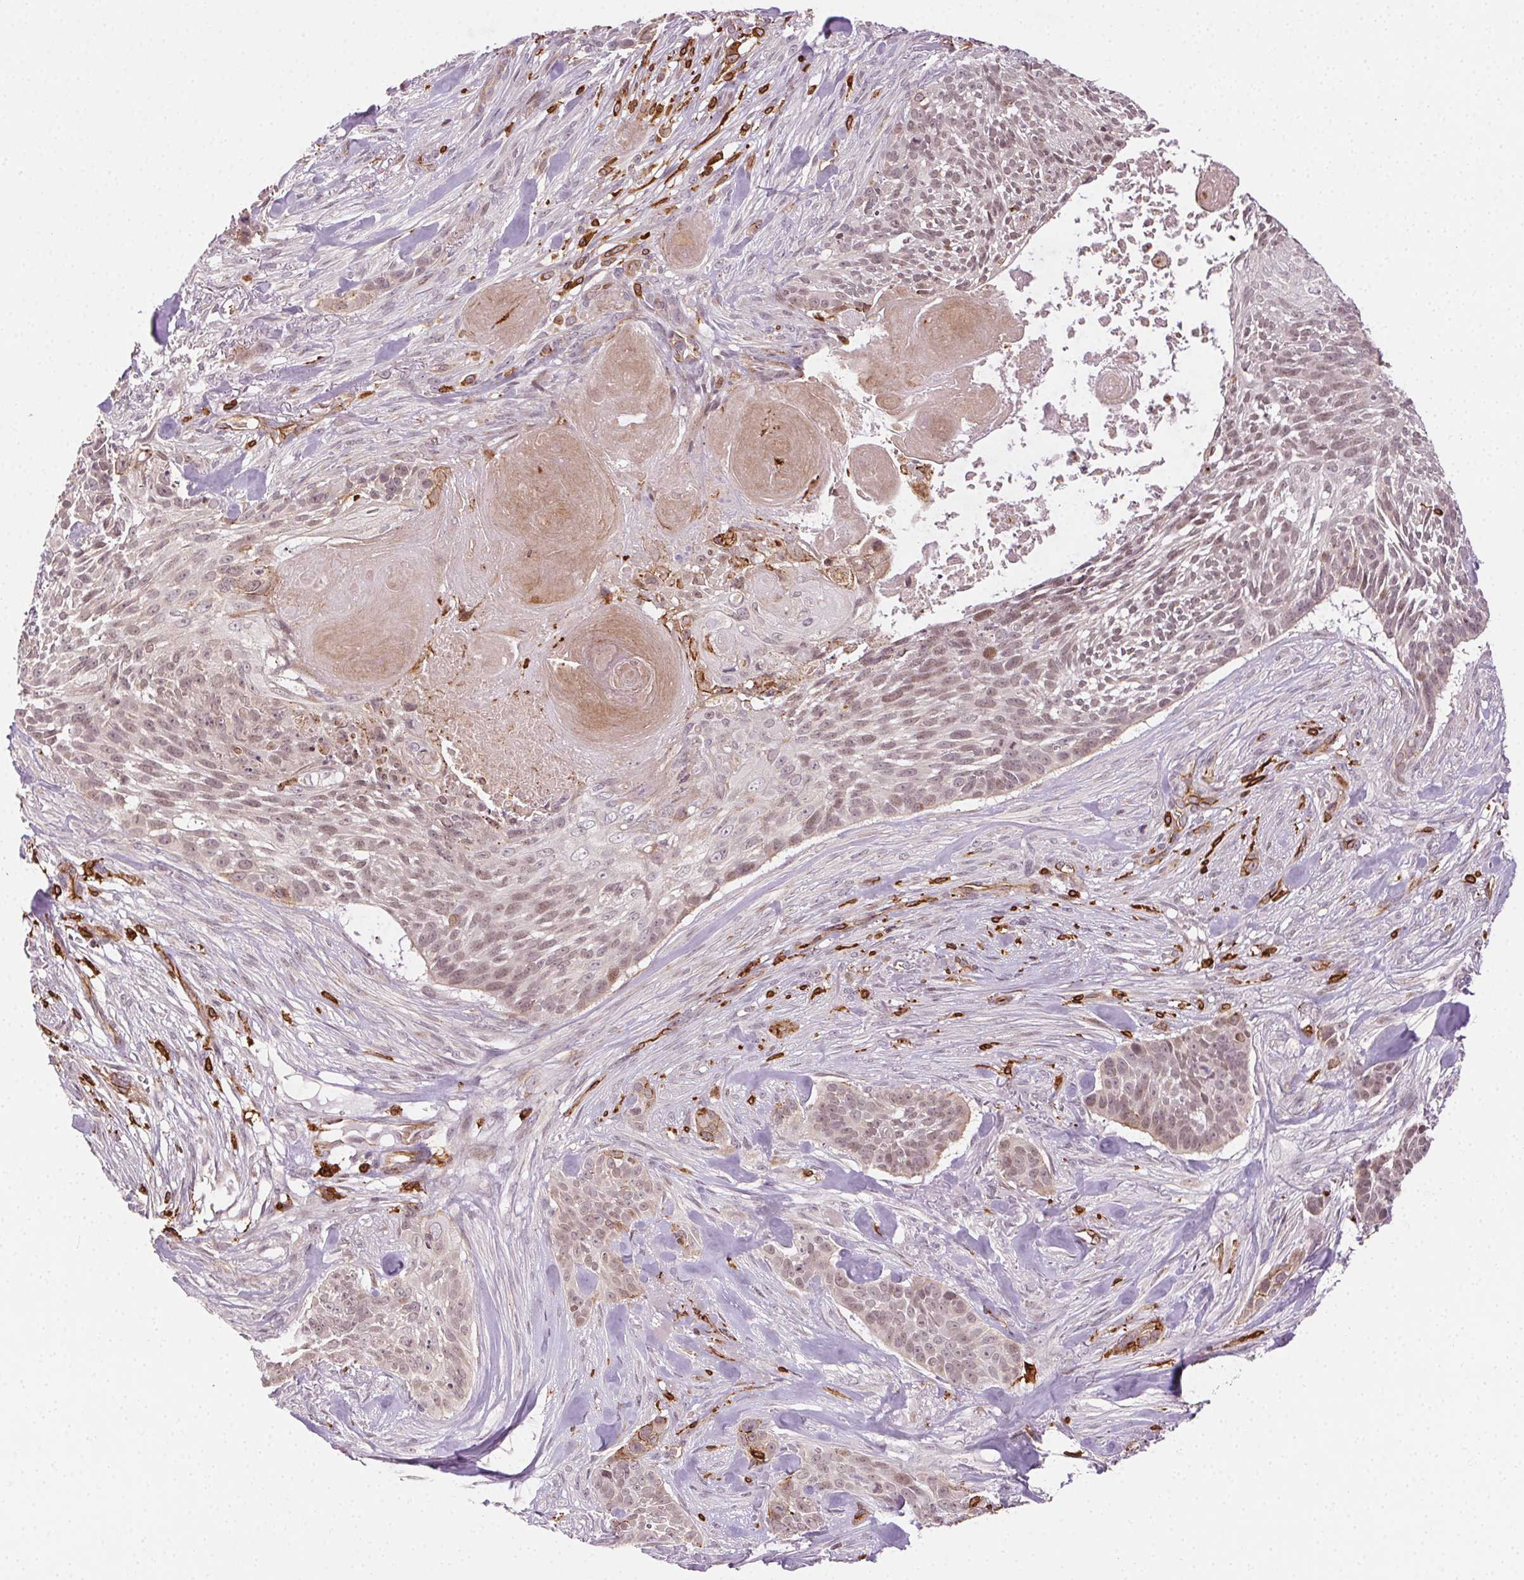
{"staining": {"intensity": "weak", "quantity": "25%-75%", "location": "cytoplasmic/membranous"}, "tissue": "skin cancer", "cell_type": "Tumor cells", "image_type": "cancer", "snomed": [{"axis": "morphology", "description": "Basal cell carcinoma"}, {"axis": "topography", "description": "Skin"}], "caption": "Brown immunohistochemical staining in human skin cancer shows weak cytoplasmic/membranous positivity in about 25%-75% of tumor cells.", "gene": "RNASET2", "patient": {"sex": "male", "age": 87}}